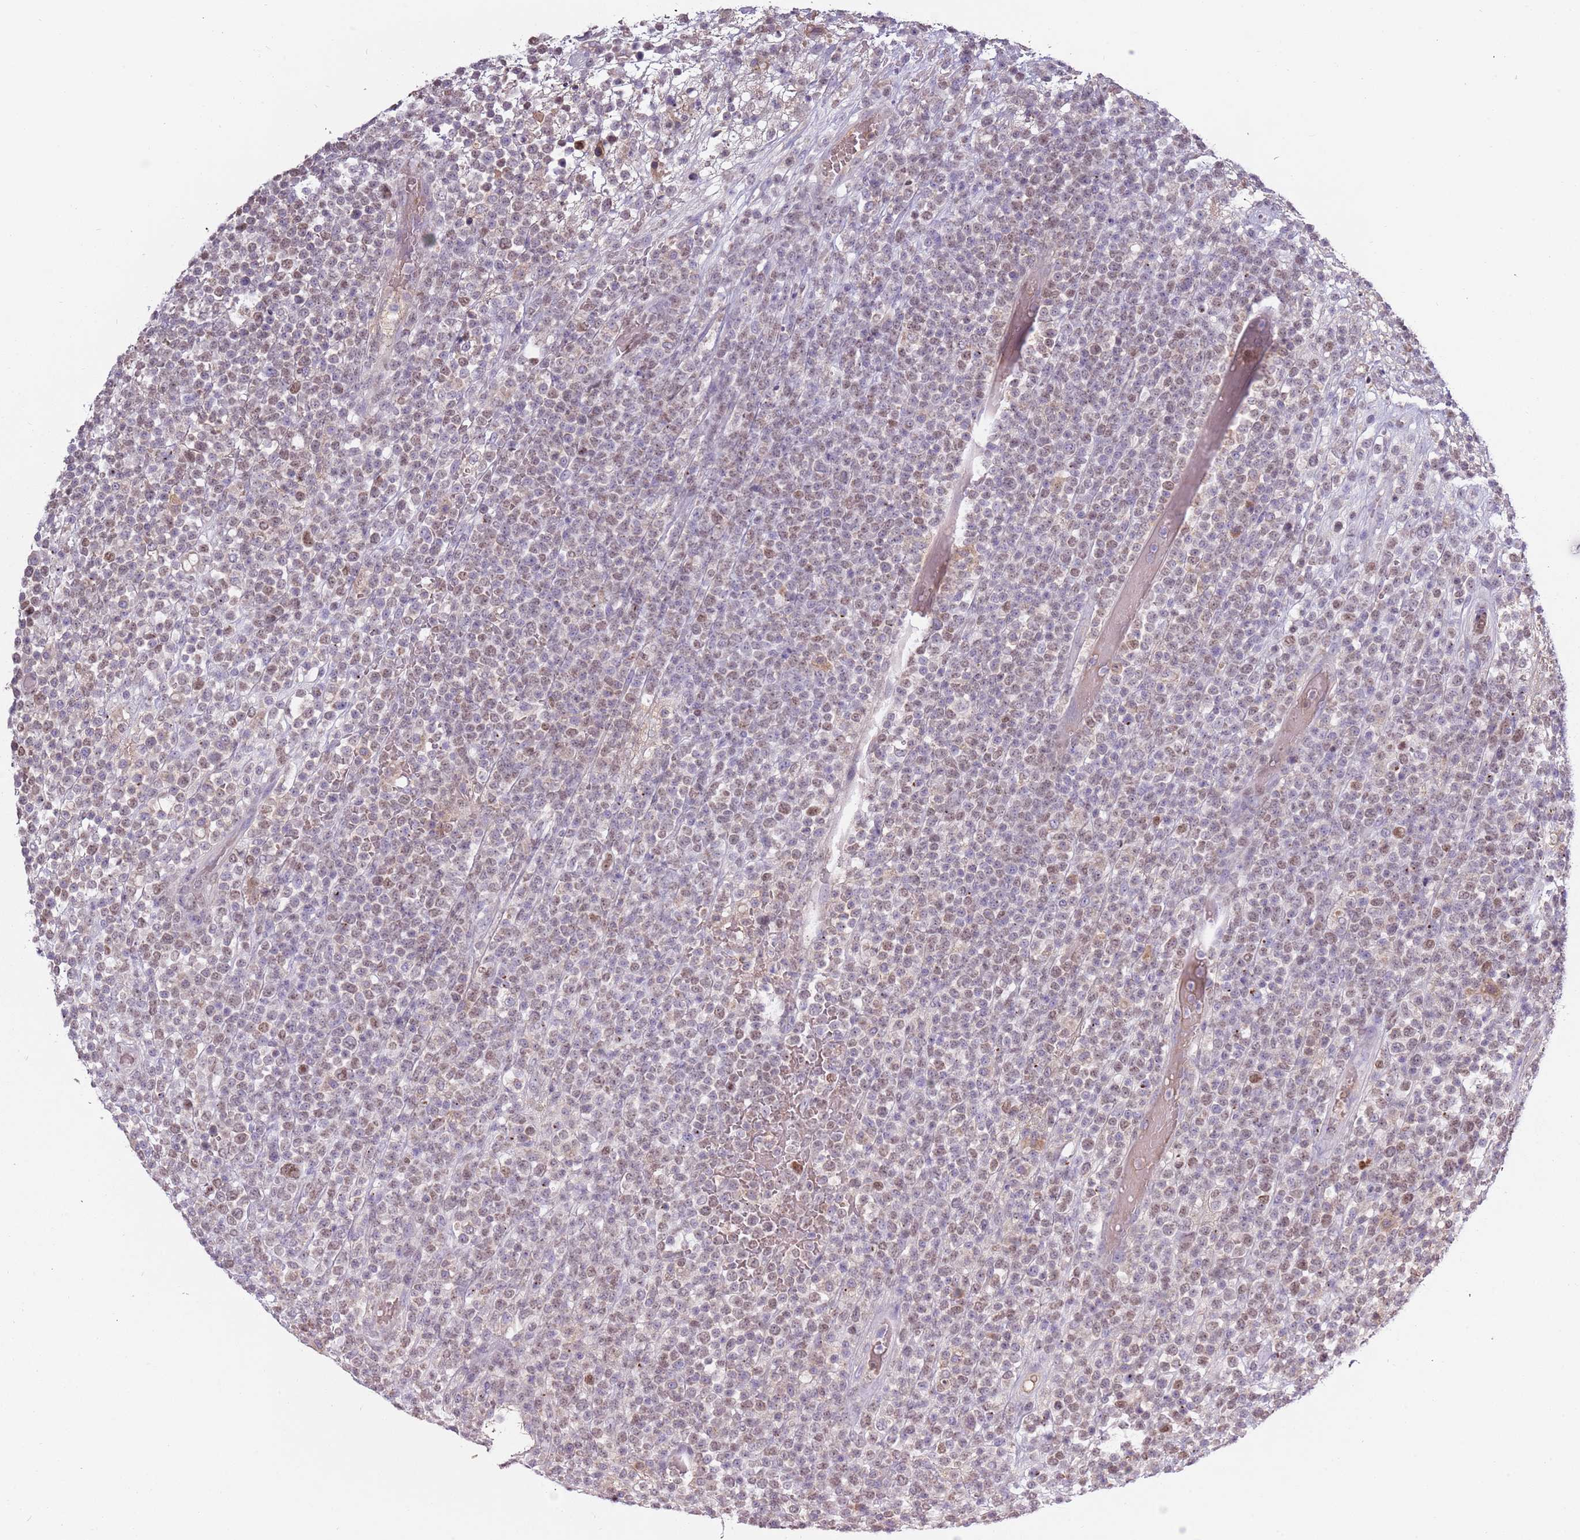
{"staining": {"intensity": "weak", "quantity": "25%-75%", "location": "nuclear"}, "tissue": "lymphoma", "cell_type": "Tumor cells", "image_type": "cancer", "snomed": [{"axis": "morphology", "description": "Malignant lymphoma, non-Hodgkin's type, High grade"}, {"axis": "topography", "description": "Colon"}], "caption": "DAB (3,3'-diaminobenzidine) immunohistochemical staining of malignant lymphoma, non-Hodgkin's type (high-grade) reveals weak nuclear protein positivity in about 25%-75% of tumor cells.", "gene": "SYS1", "patient": {"sex": "female", "age": 53}}